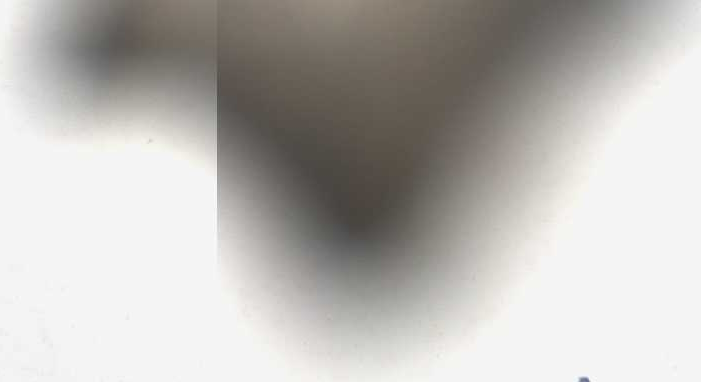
{"staining": {"intensity": "negative", "quantity": "none", "location": "none"}, "tissue": "pancreas", "cell_type": "Exocrine glandular cells", "image_type": "normal", "snomed": [{"axis": "morphology", "description": "Normal tissue, NOS"}, {"axis": "topography", "description": "Adipose tissue"}, {"axis": "topography", "description": "Pancreas"}, {"axis": "topography", "description": "Peripheral nerve tissue"}], "caption": "The immunohistochemistry (IHC) histopathology image has no significant staining in exocrine glandular cells of pancreas. Nuclei are stained in blue.", "gene": "CHRNA3", "patient": {"sex": "female", "age": 58}}